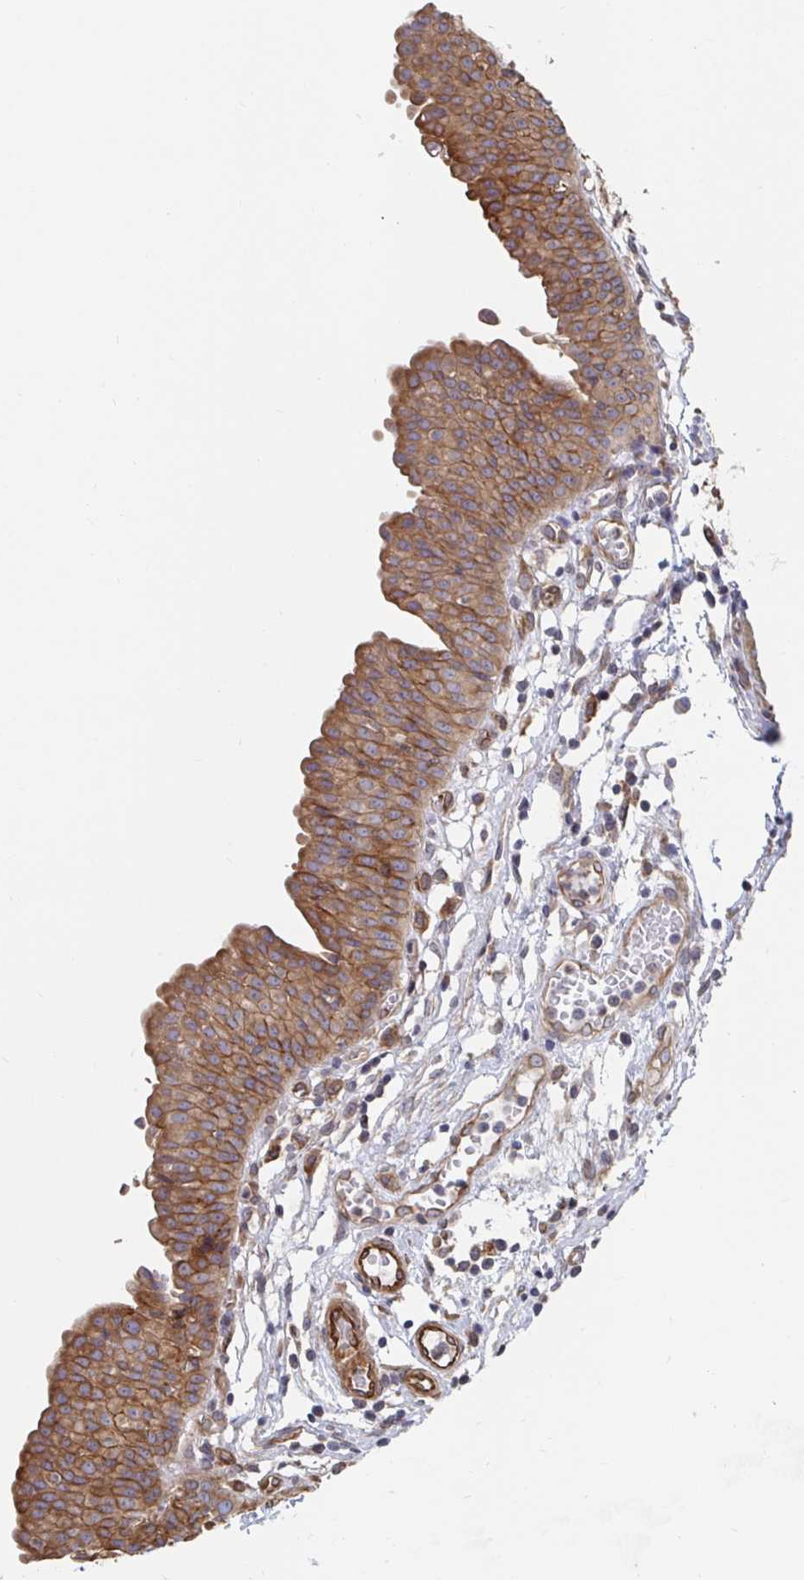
{"staining": {"intensity": "moderate", "quantity": ">75%", "location": "cytoplasmic/membranous"}, "tissue": "urinary bladder", "cell_type": "Urothelial cells", "image_type": "normal", "snomed": [{"axis": "morphology", "description": "Normal tissue, NOS"}, {"axis": "topography", "description": "Urinary bladder"}], "caption": "Urinary bladder stained with a brown dye reveals moderate cytoplasmic/membranous positive staining in approximately >75% of urothelial cells.", "gene": "BCAP29", "patient": {"sex": "male", "age": 64}}